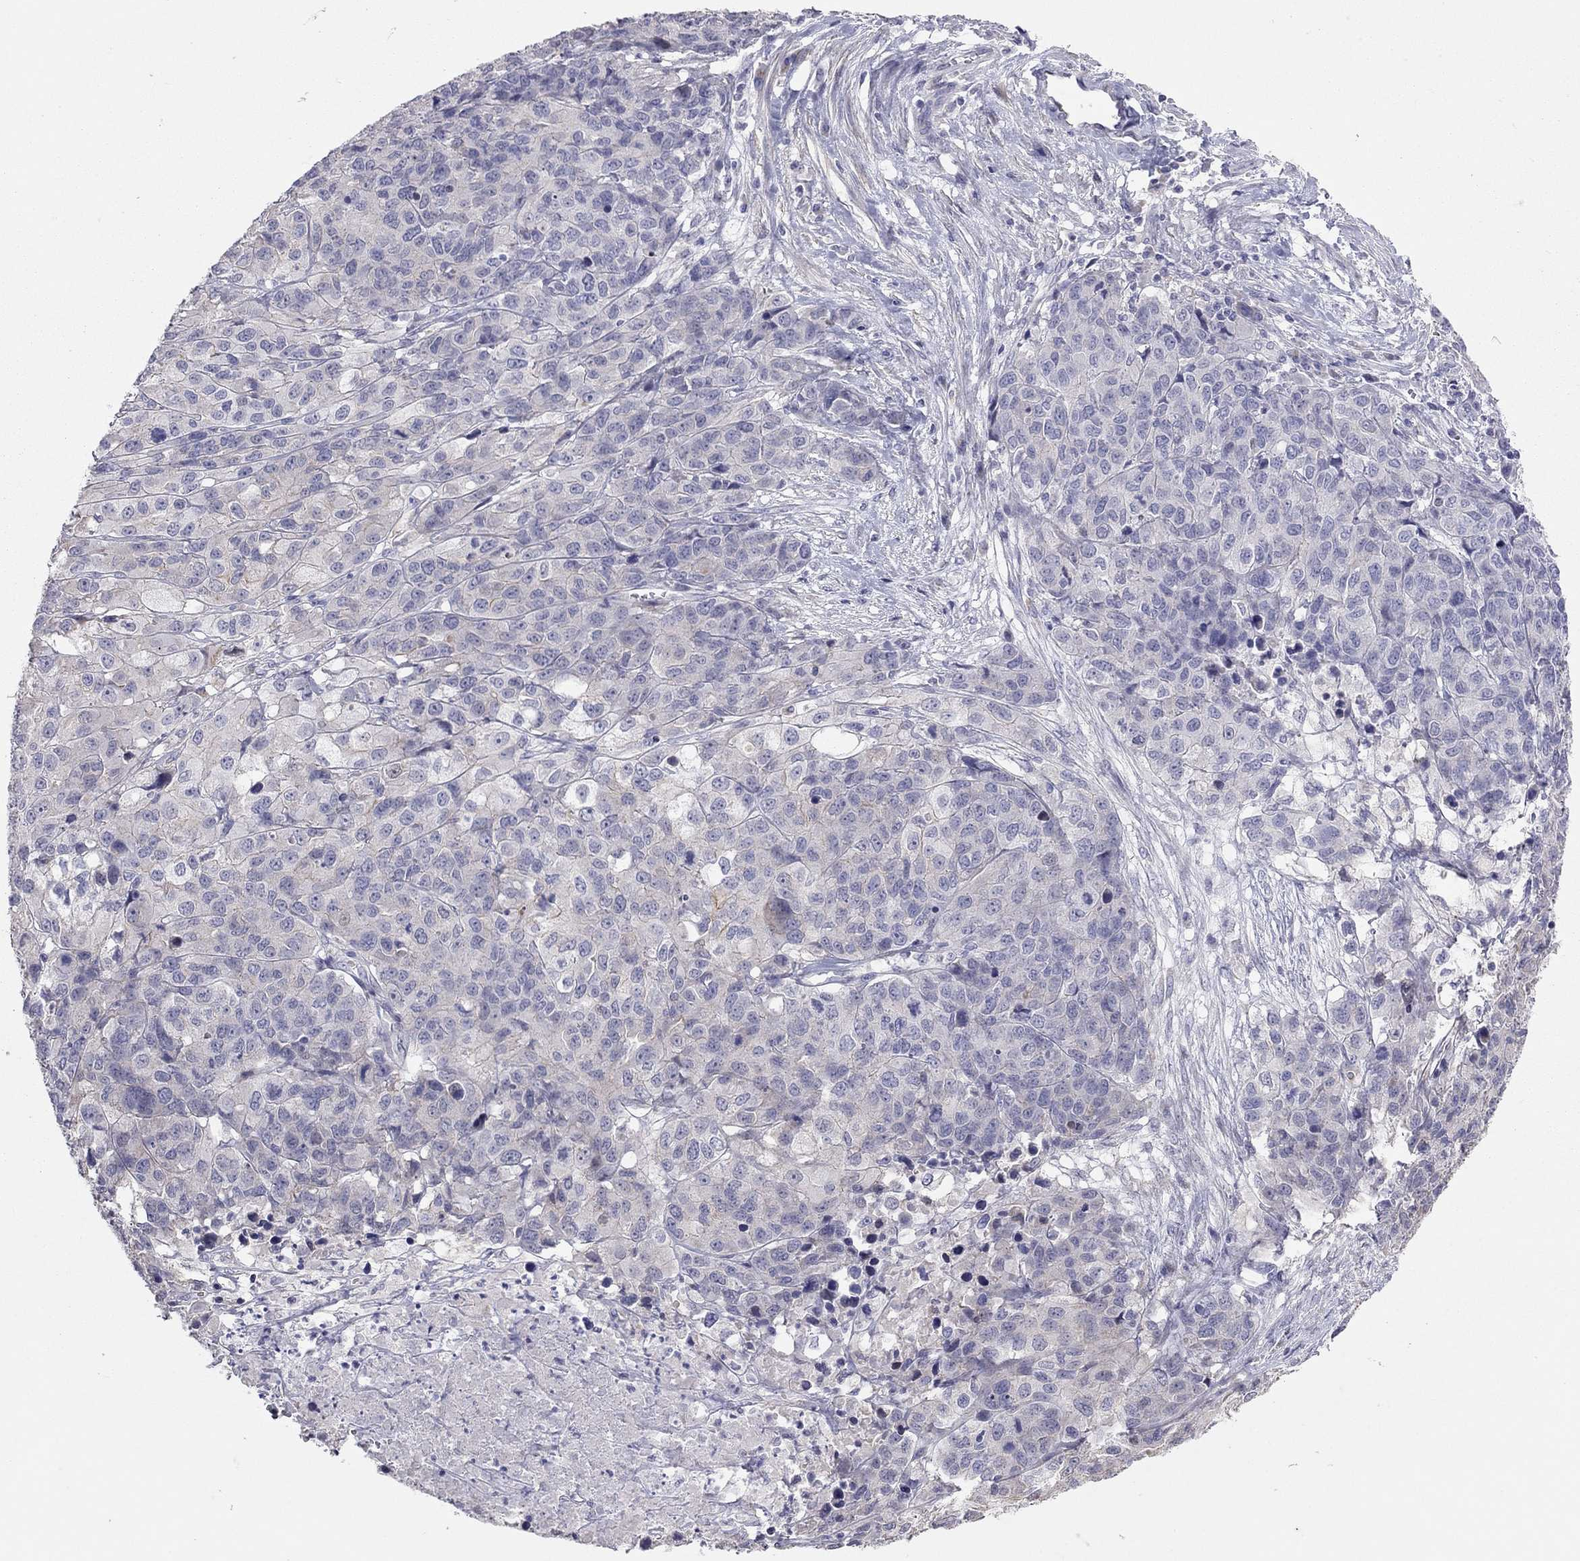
{"staining": {"intensity": "negative", "quantity": "none", "location": "none"}, "tissue": "ovarian cancer", "cell_type": "Tumor cells", "image_type": "cancer", "snomed": [{"axis": "morphology", "description": "Cystadenocarcinoma, serous, NOS"}, {"axis": "topography", "description": "Ovary"}], "caption": "This is an IHC micrograph of ovarian cancer. There is no expression in tumor cells.", "gene": "SYTL2", "patient": {"sex": "female", "age": 87}}